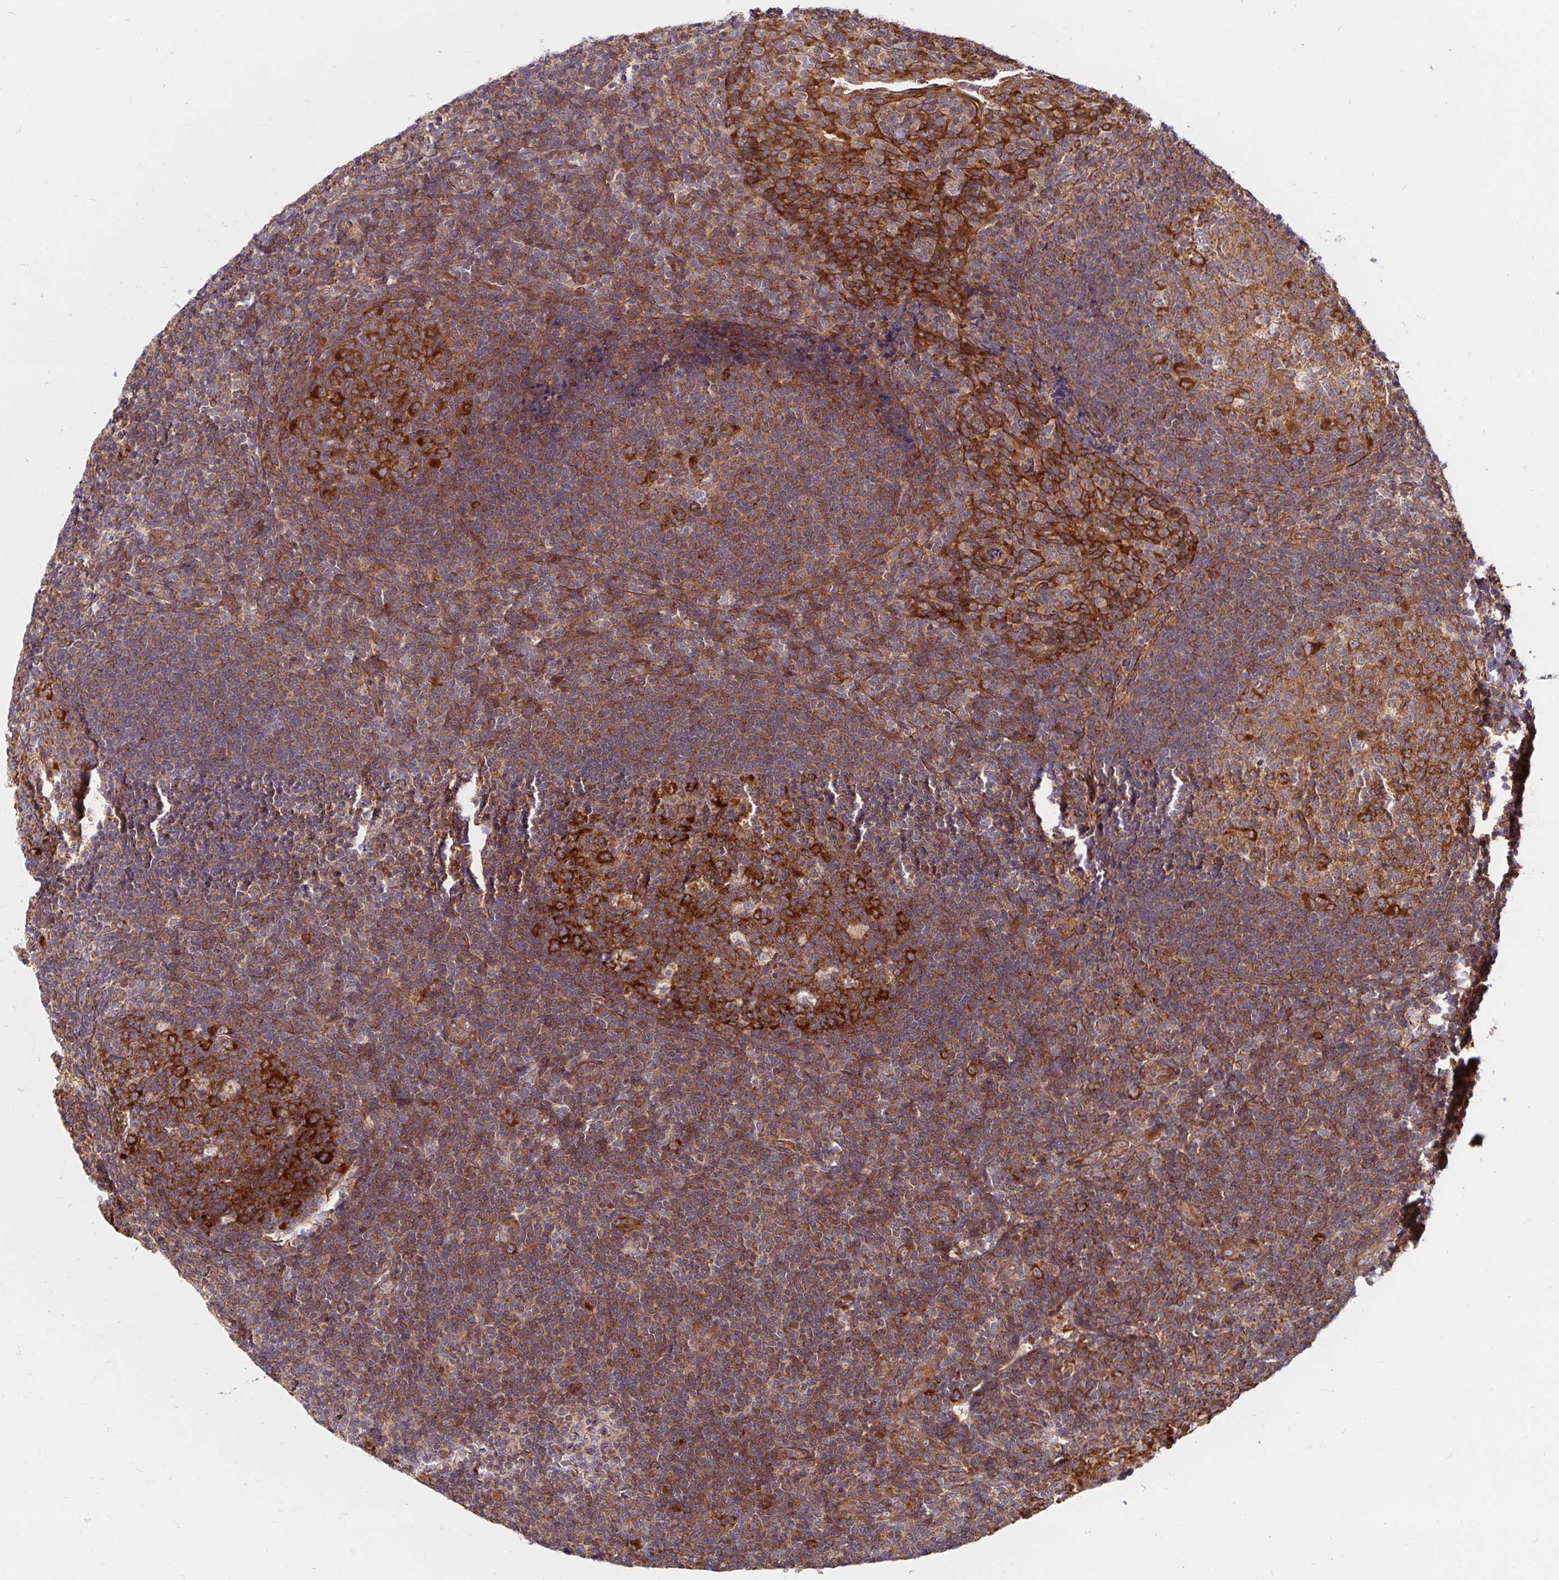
{"staining": {"intensity": "strong", "quantity": ">75%", "location": "cytoplasmic/membranous"}, "tissue": "tonsil", "cell_type": "Germinal center cells", "image_type": "normal", "snomed": [{"axis": "morphology", "description": "Normal tissue, NOS"}, {"axis": "topography", "description": "Tonsil"}], "caption": "A high amount of strong cytoplasmic/membranous staining is seen in about >75% of germinal center cells in normal tonsil.", "gene": "BTF3", "patient": {"sex": "male", "age": 17}}